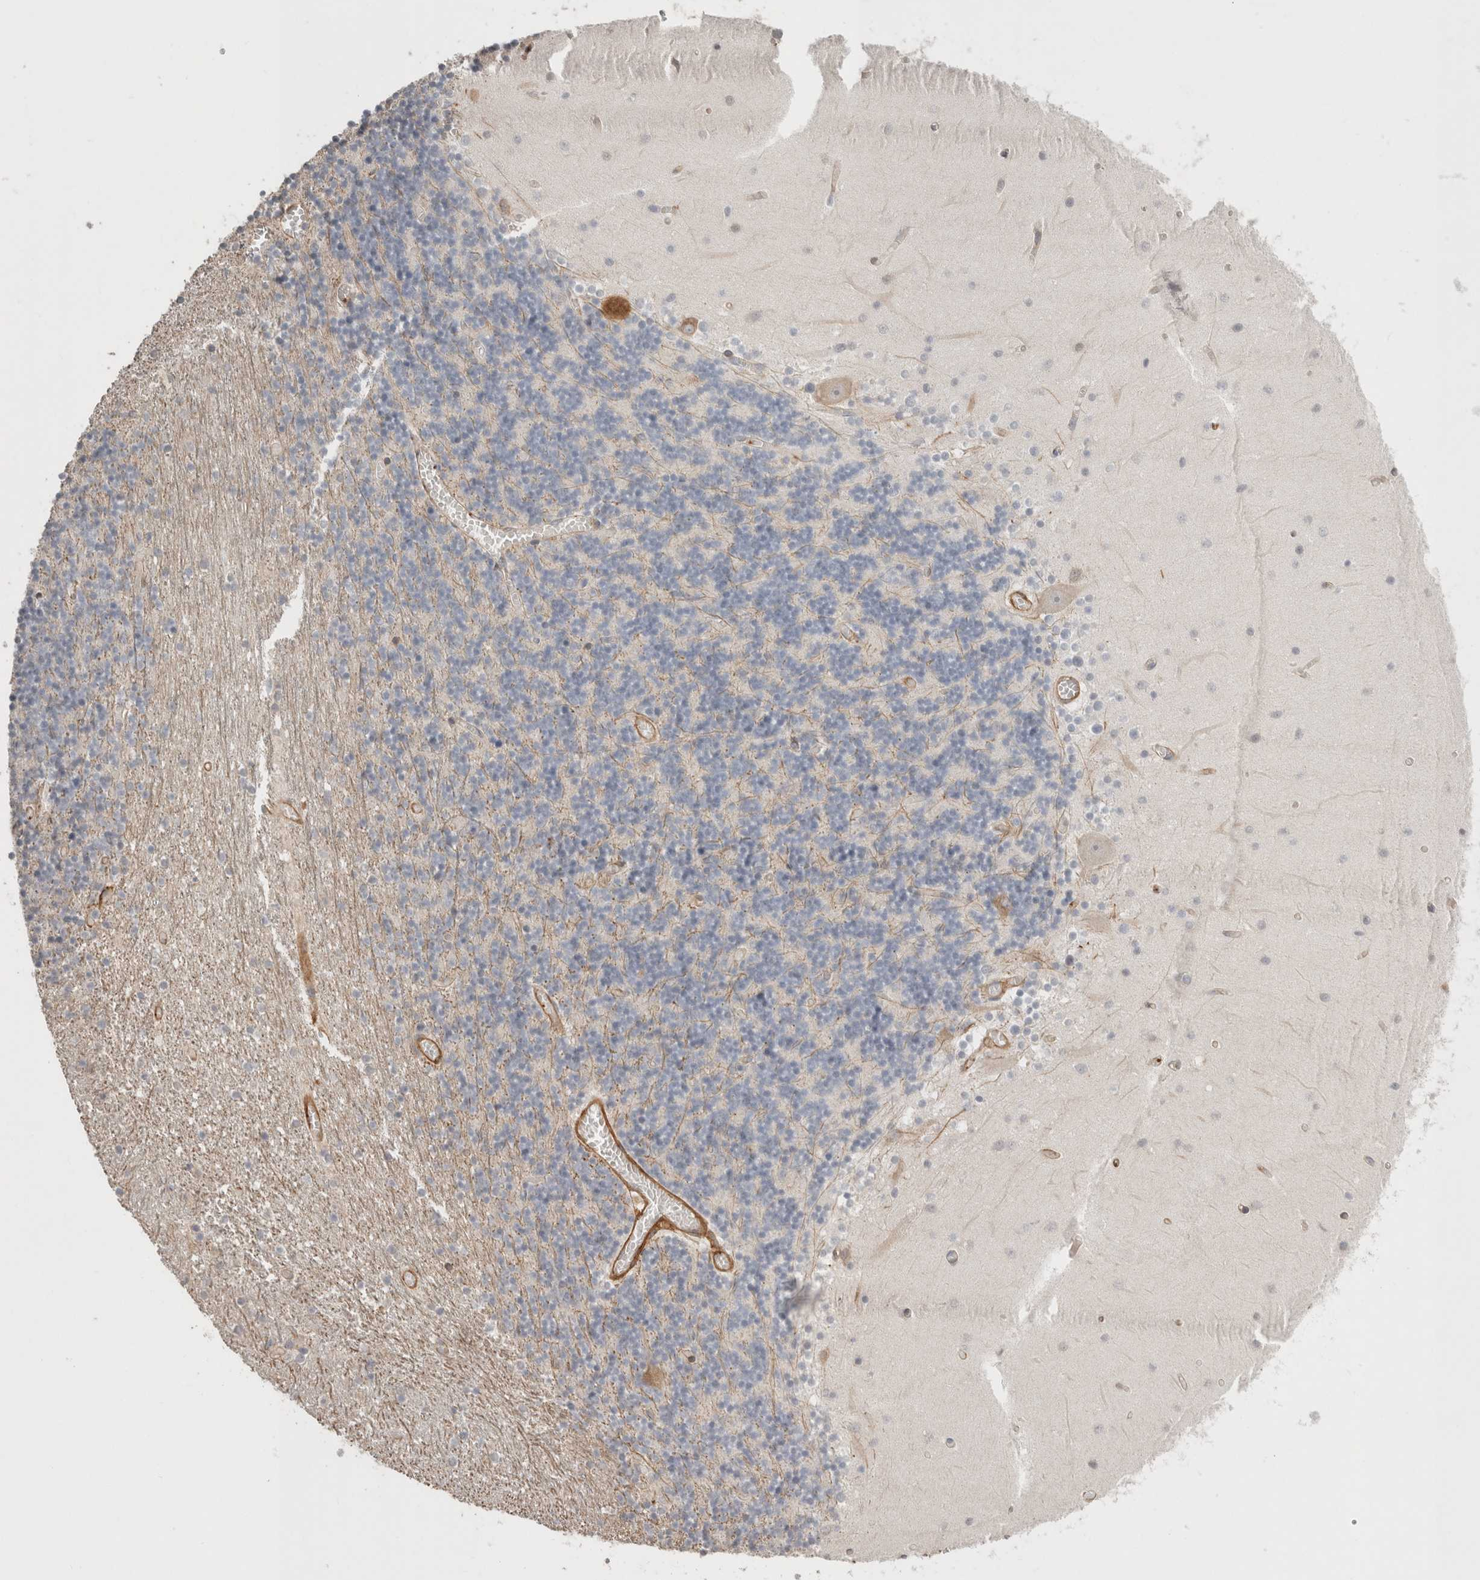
{"staining": {"intensity": "weak", "quantity": "<25%", "location": "cytoplasmic/membranous"}, "tissue": "cerebellum", "cell_type": "Cells in granular layer", "image_type": "normal", "snomed": [{"axis": "morphology", "description": "Normal tissue, NOS"}, {"axis": "topography", "description": "Cerebellum"}], "caption": "Cells in granular layer show no significant expression in unremarkable cerebellum.", "gene": "RASAL2", "patient": {"sex": "female", "age": 28}}